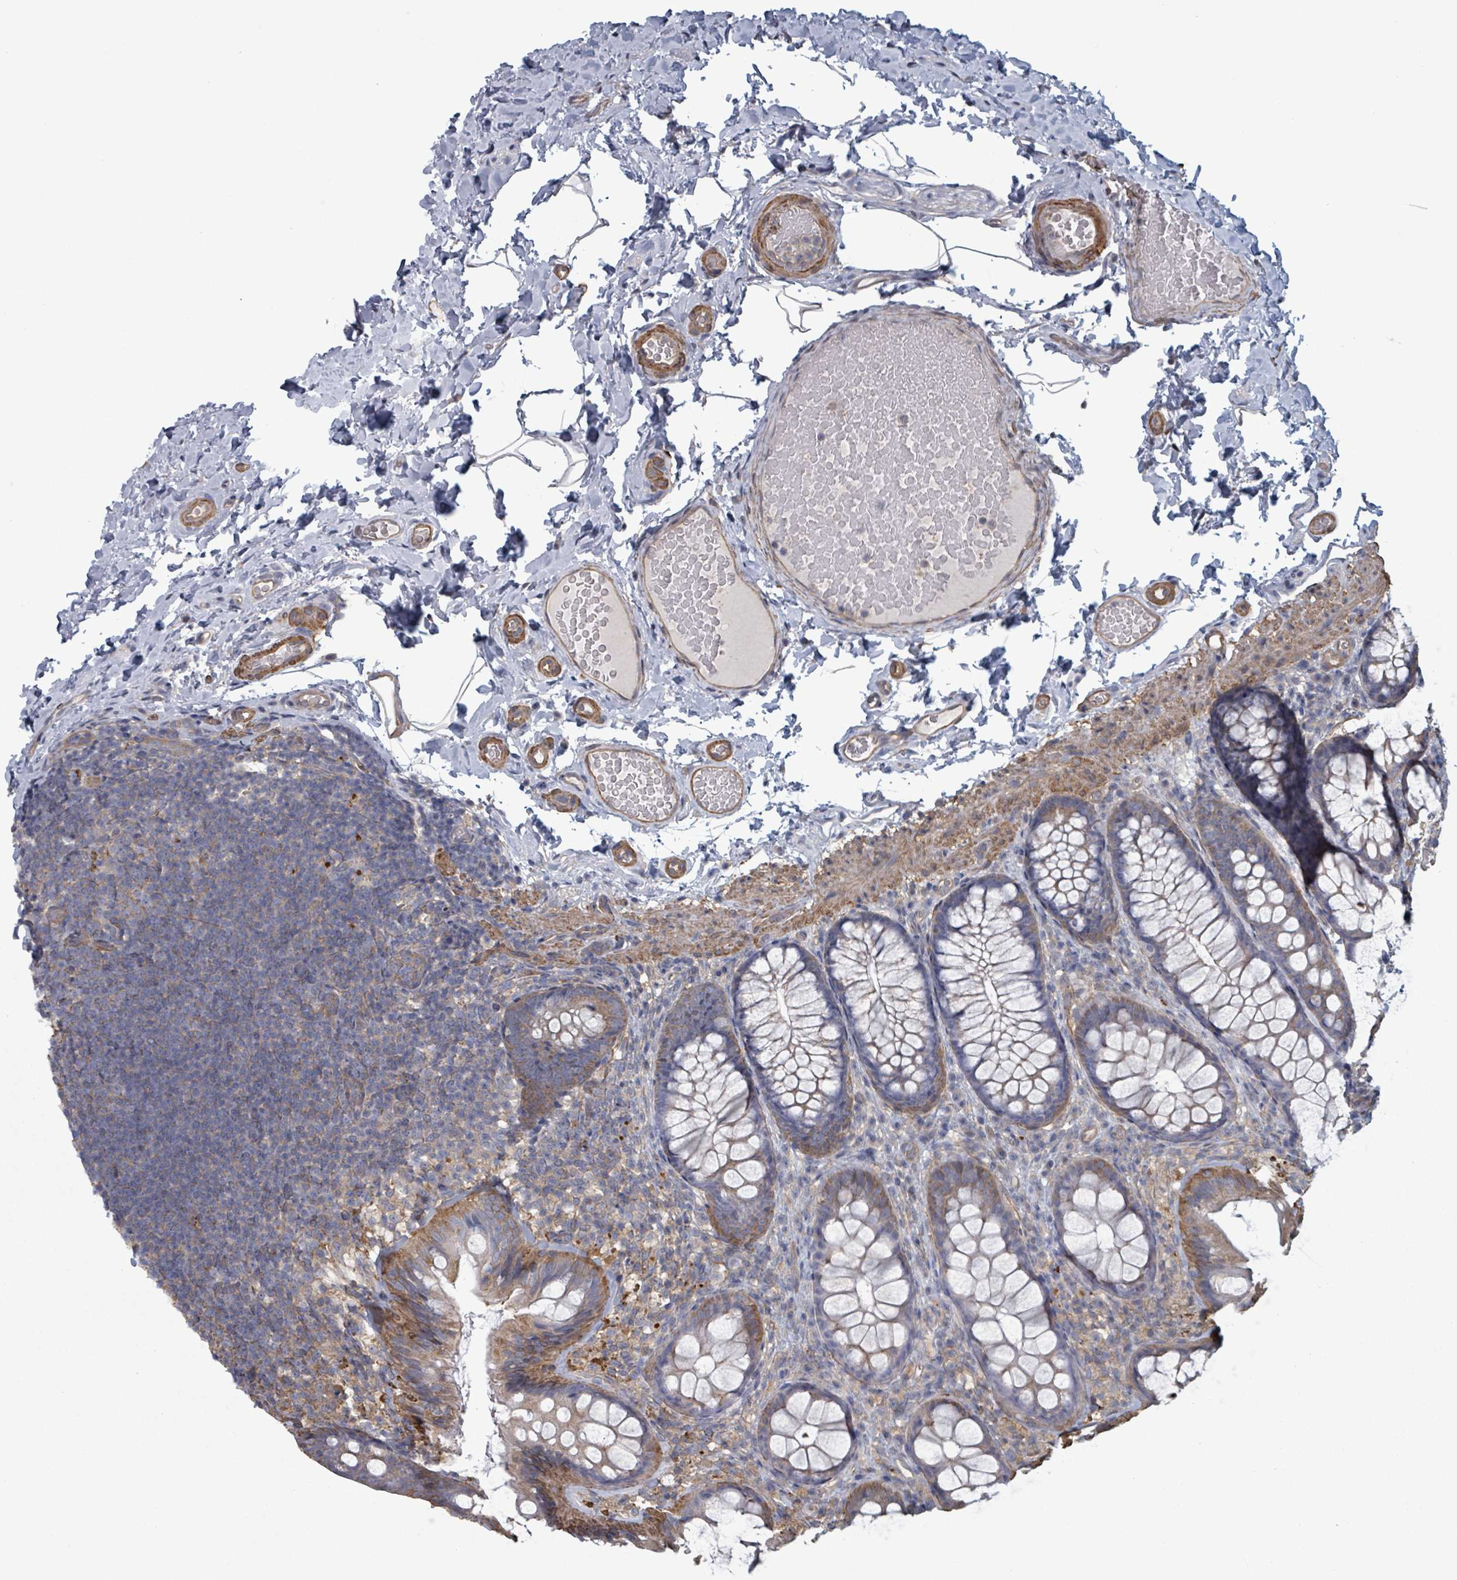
{"staining": {"intensity": "weak", "quantity": ">75%", "location": "cytoplasmic/membranous"}, "tissue": "colon", "cell_type": "Endothelial cells", "image_type": "normal", "snomed": [{"axis": "morphology", "description": "Normal tissue, NOS"}, {"axis": "topography", "description": "Colon"}], "caption": "Immunohistochemistry histopathology image of unremarkable colon: colon stained using IHC shows low levels of weak protein expression localized specifically in the cytoplasmic/membranous of endothelial cells, appearing as a cytoplasmic/membranous brown color.", "gene": "ADCK1", "patient": {"sex": "male", "age": 46}}